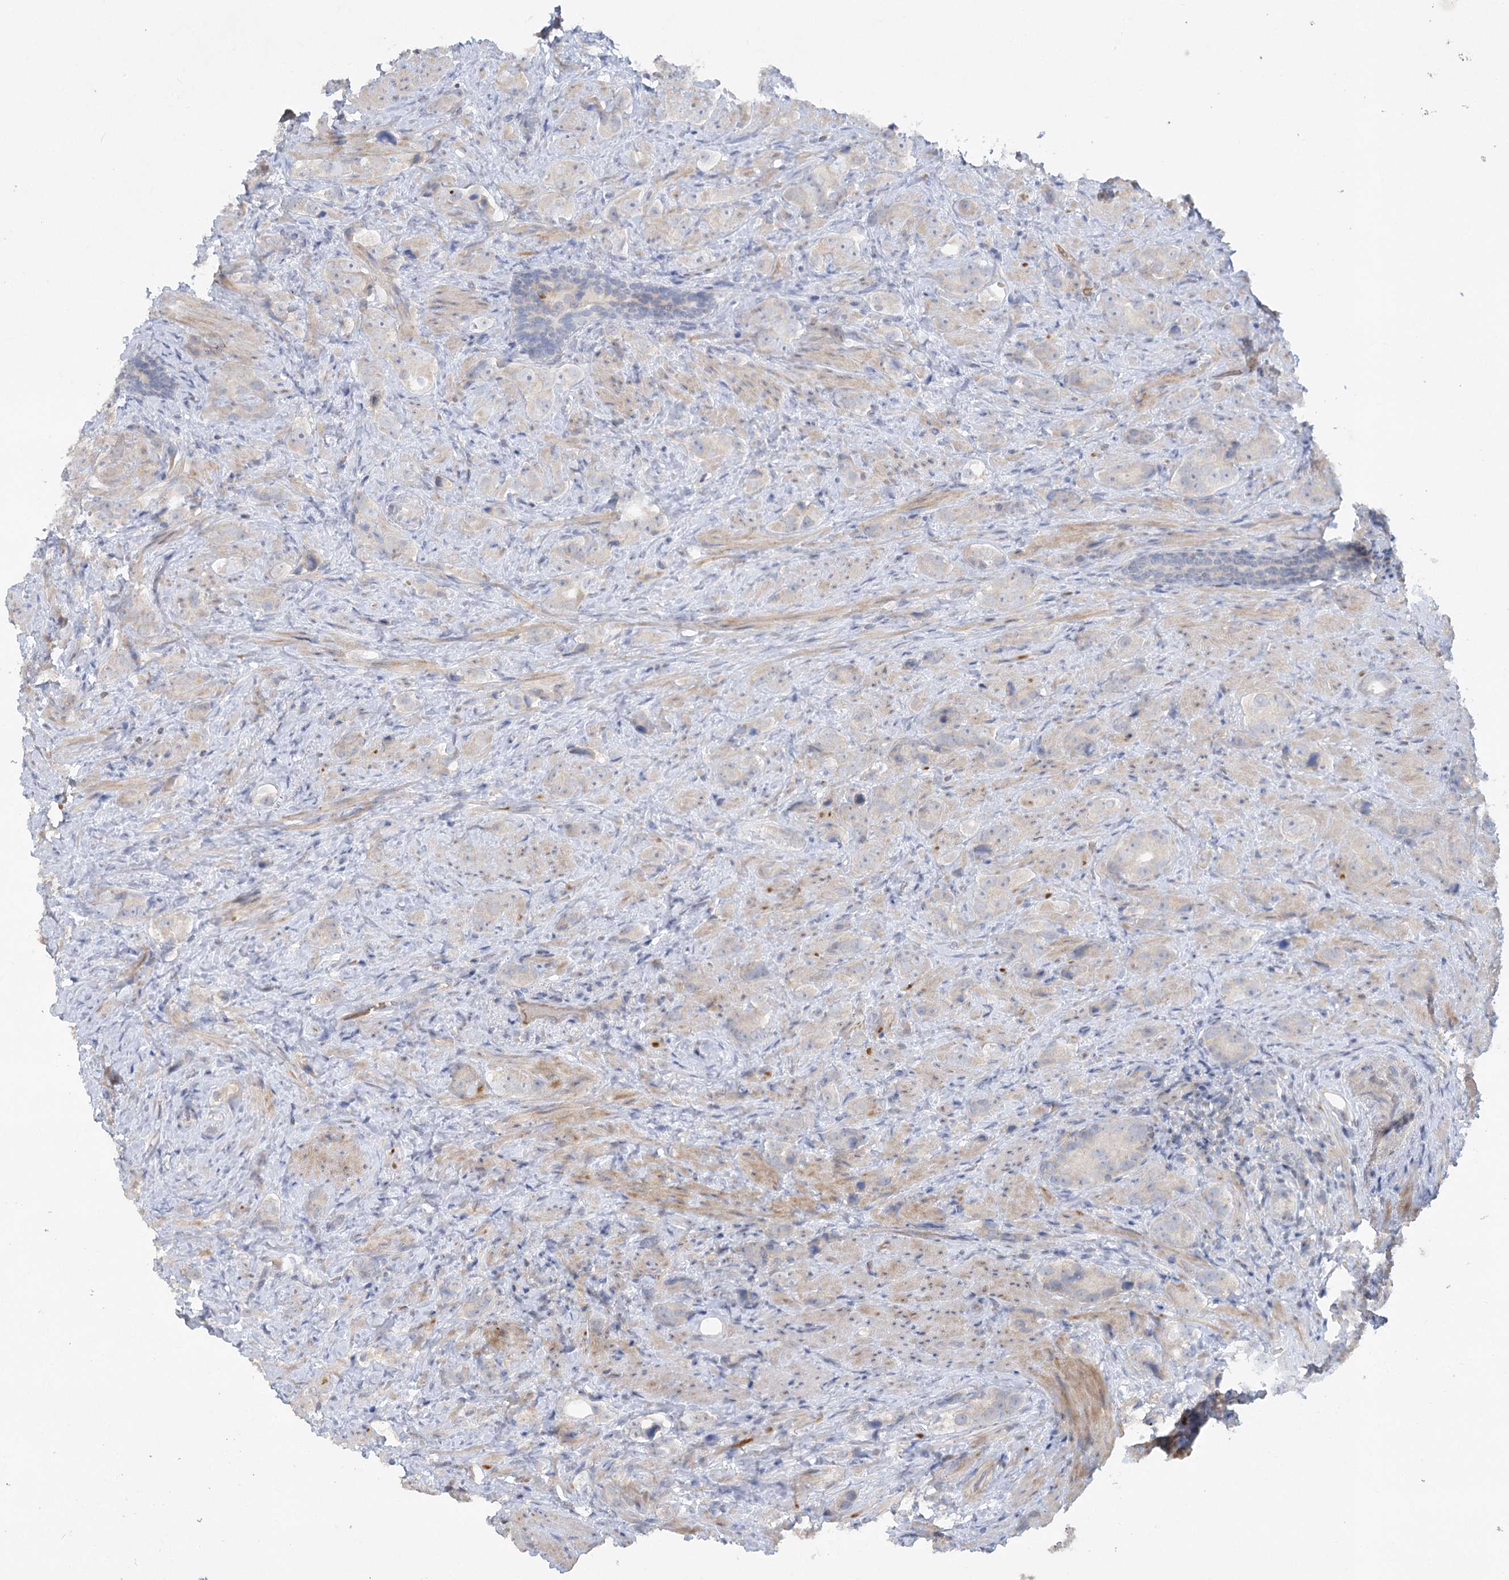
{"staining": {"intensity": "negative", "quantity": "none", "location": "none"}, "tissue": "prostate cancer", "cell_type": "Tumor cells", "image_type": "cancer", "snomed": [{"axis": "morphology", "description": "Adenocarcinoma, High grade"}, {"axis": "topography", "description": "Prostate"}], "caption": "The micrograph exhibits no staining of tumor cells in prostate high-grade adenocarcinoma.", "gene": "TRAF3IP1", "patient": {"sex": "male", "age": 63}}